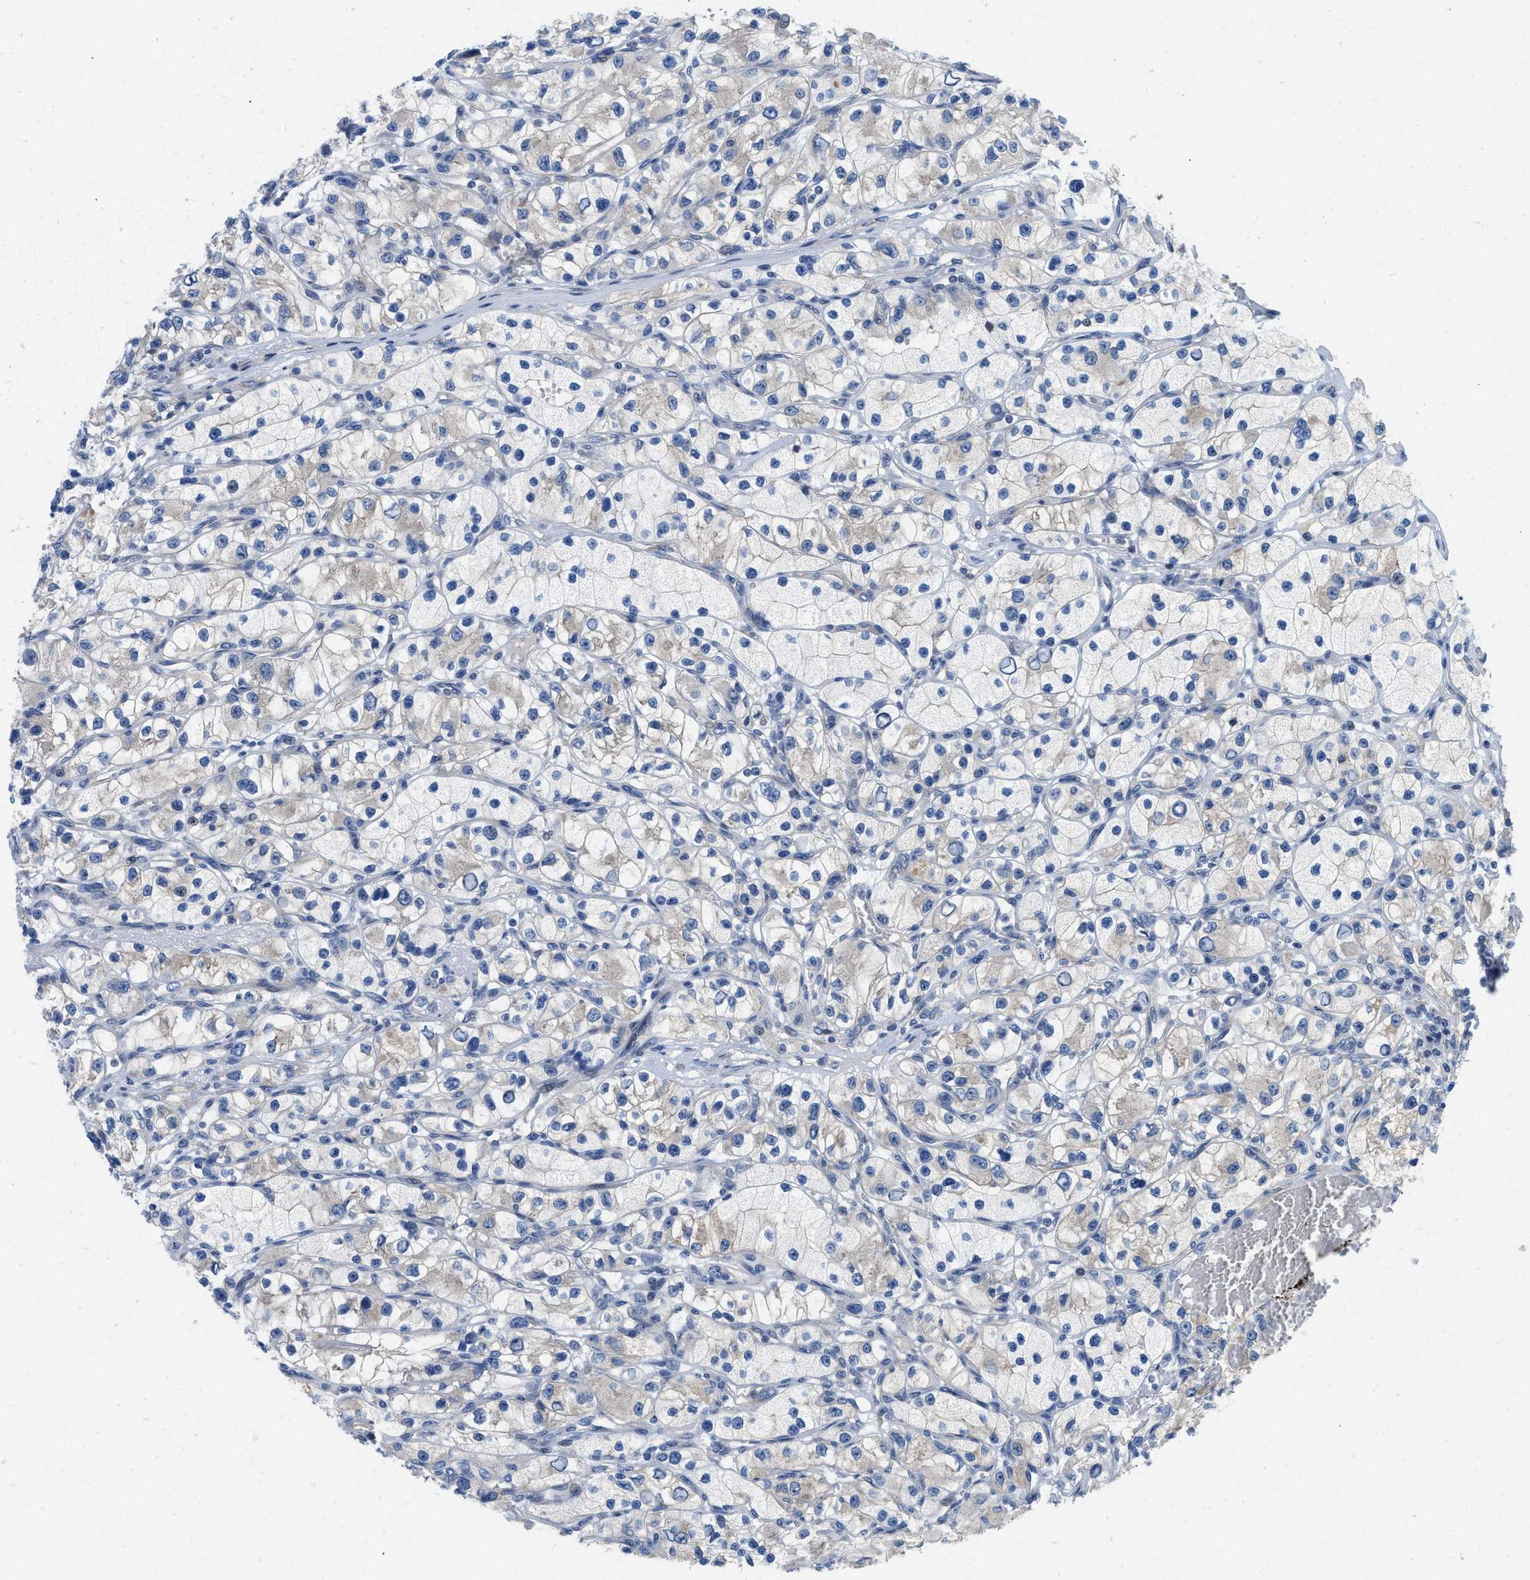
{"staining": {"intensity": "weak", "quantity": "<25%", "location": "cytoplasmic/membranous"}, "tissue": "renal cancer", "cell_type": "Tumor cells", "image_type": "cancer", "snomed": [{"axis": "morphology", "description": "Adenocarcinoma, NOS"}, {"axis": "topography", "description": "Kidney"}], "caption": "Tumor cells are negative for brown protein staining in renal cancer.", "gene": "IKBKE", "patient": {"sex": "female", "age": 57}}